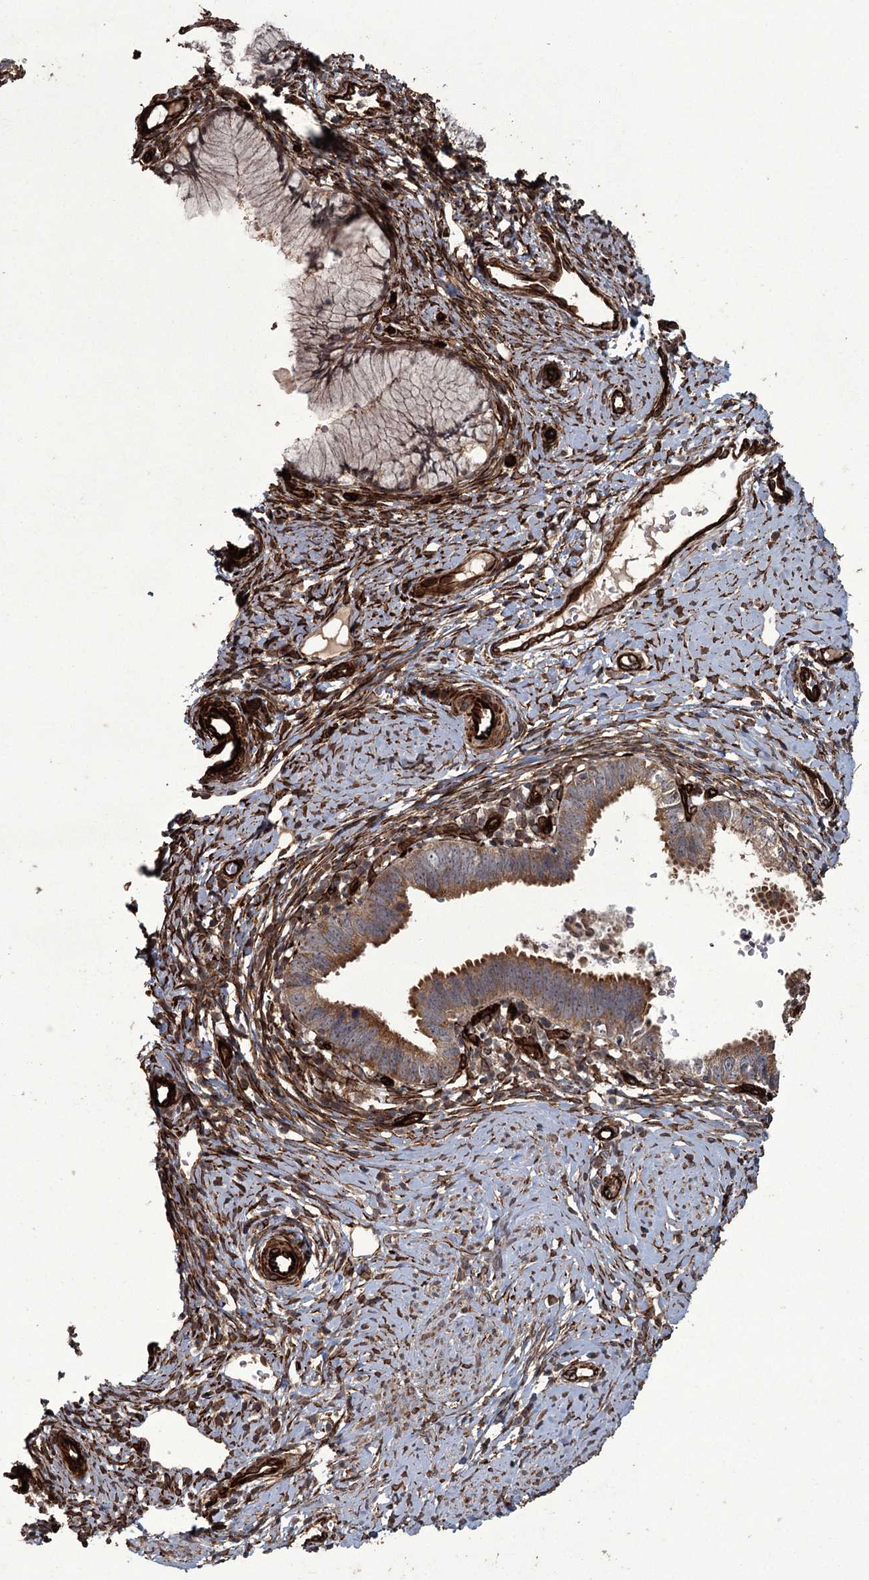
{"staining": {"intensity": "moderate", "quantity": ">75%", "location": "cytoplasmic/membranous"}, "tissue": "cervical cancer", "cell_type": "Tumor cells", "image_type": "cancer", "snomed": [{"axis": "morphology", "description": "Adenocarcinoma, NOS"}, {"axis": "topography", "description": "Cervix"}], "caption": "A photomicrograph of adenocarcinoma (cervical) stained for a protein exhibits moderate cytoplasmic/membranous brown staining in tumor cells. The staining was performed using DAB, with brown indicating positive protein expression. Nuclei are stained blue with hematoxylin.", "gene": "RPAP3", "patient": {"sex": "female", "age": 36}}